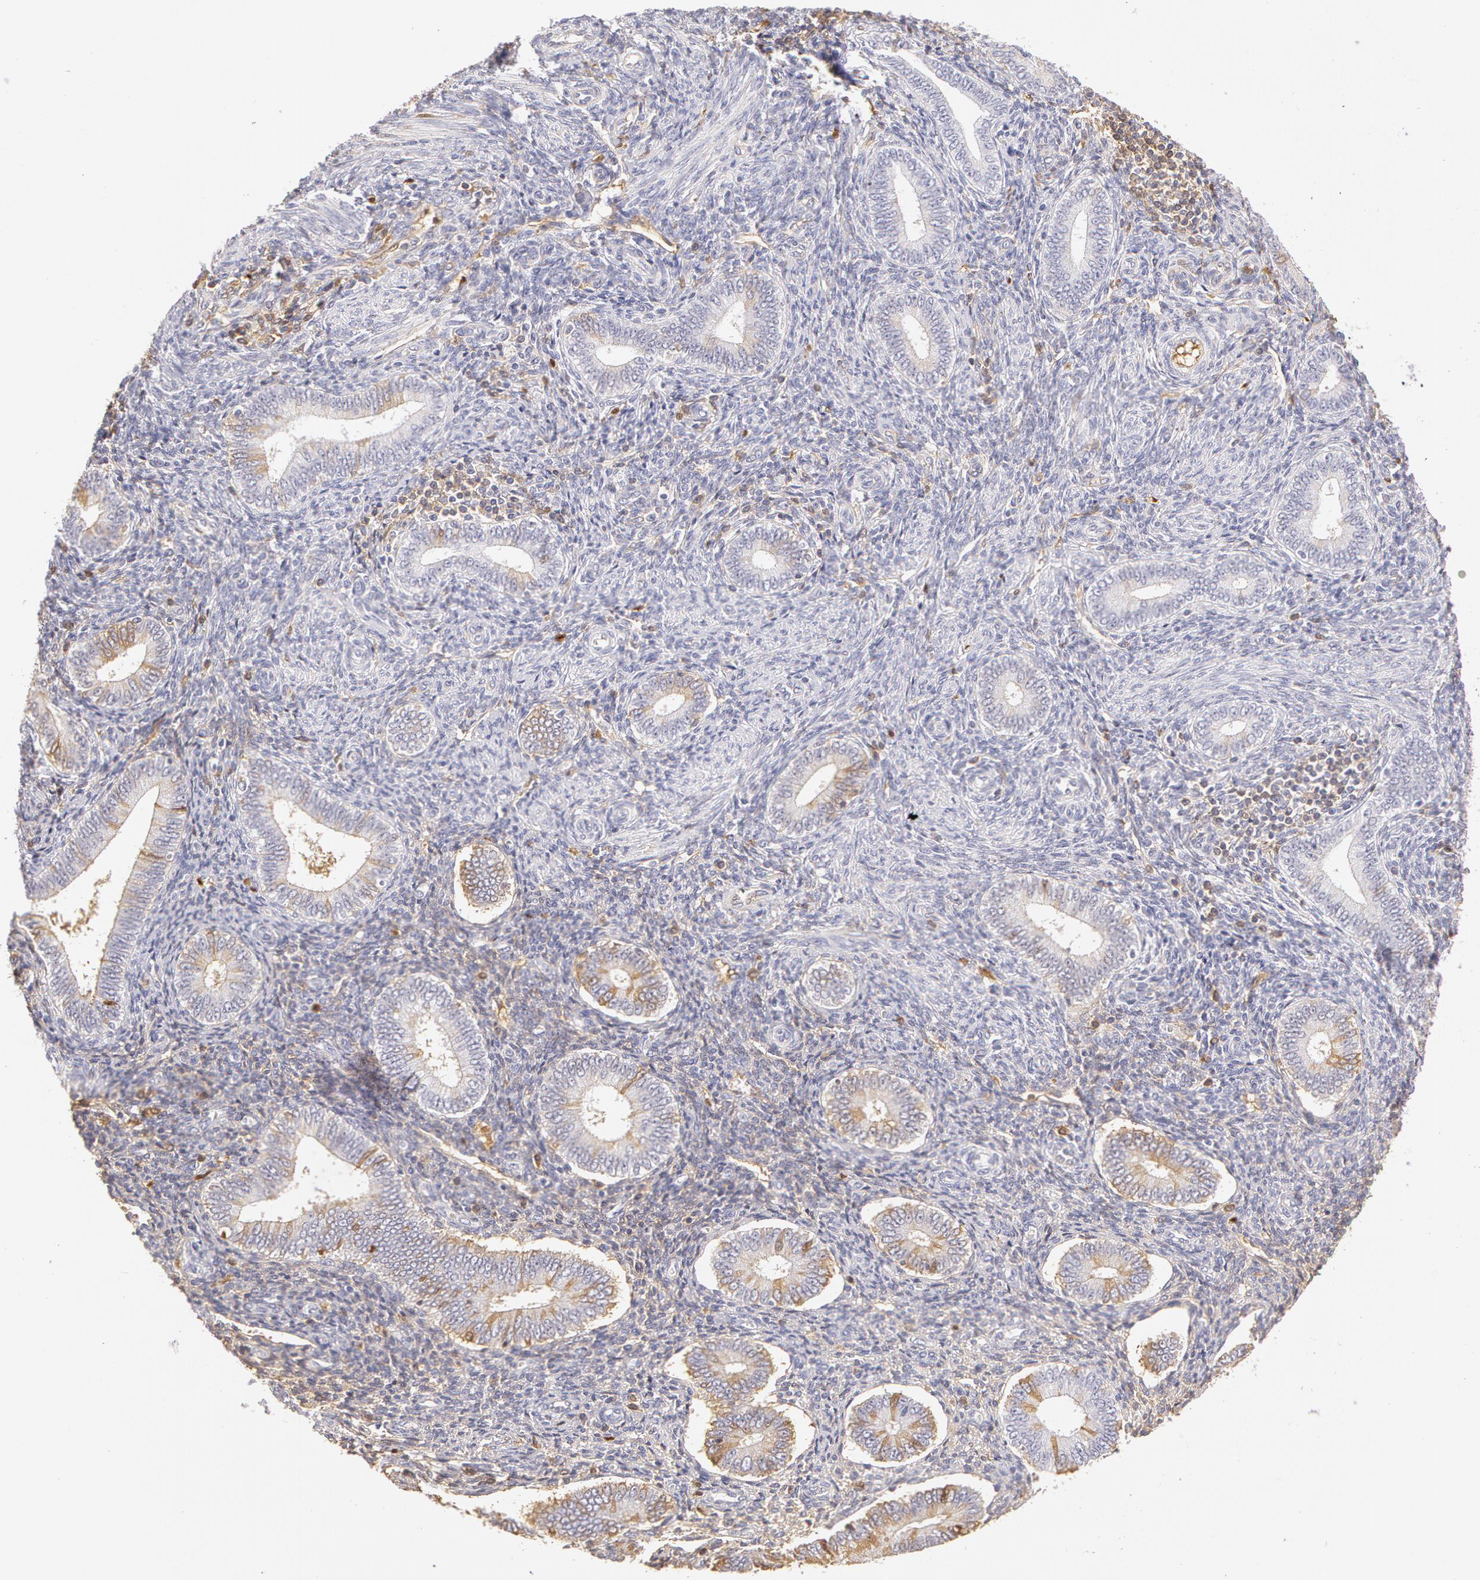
{"staining": {"intensity": "weak", "quantity": "<25%", "location": "cytoplasmic/membranous,nuclear"}, "tissue": "endometrium", "cell_type": "Cells in endometrial stroma", "image_type": "normal", "snomed": [{"axis": "morphology", "description": "Normal tissue, NOS"}, {"axis": "topography", "description": "Endometrium"}], "caption": "The histopathology image shows no staining of cells in endometrial stroma in normal endometrium. The staining was performed using DAB (3,3'-diaminobenzidine) to visualize the protein expression in brown, while the nuclei were stained in blue with hematoxylin (Magnification: 20x).", "gene": "AHSG", "patient": {"sex": "female", "age": 35}}